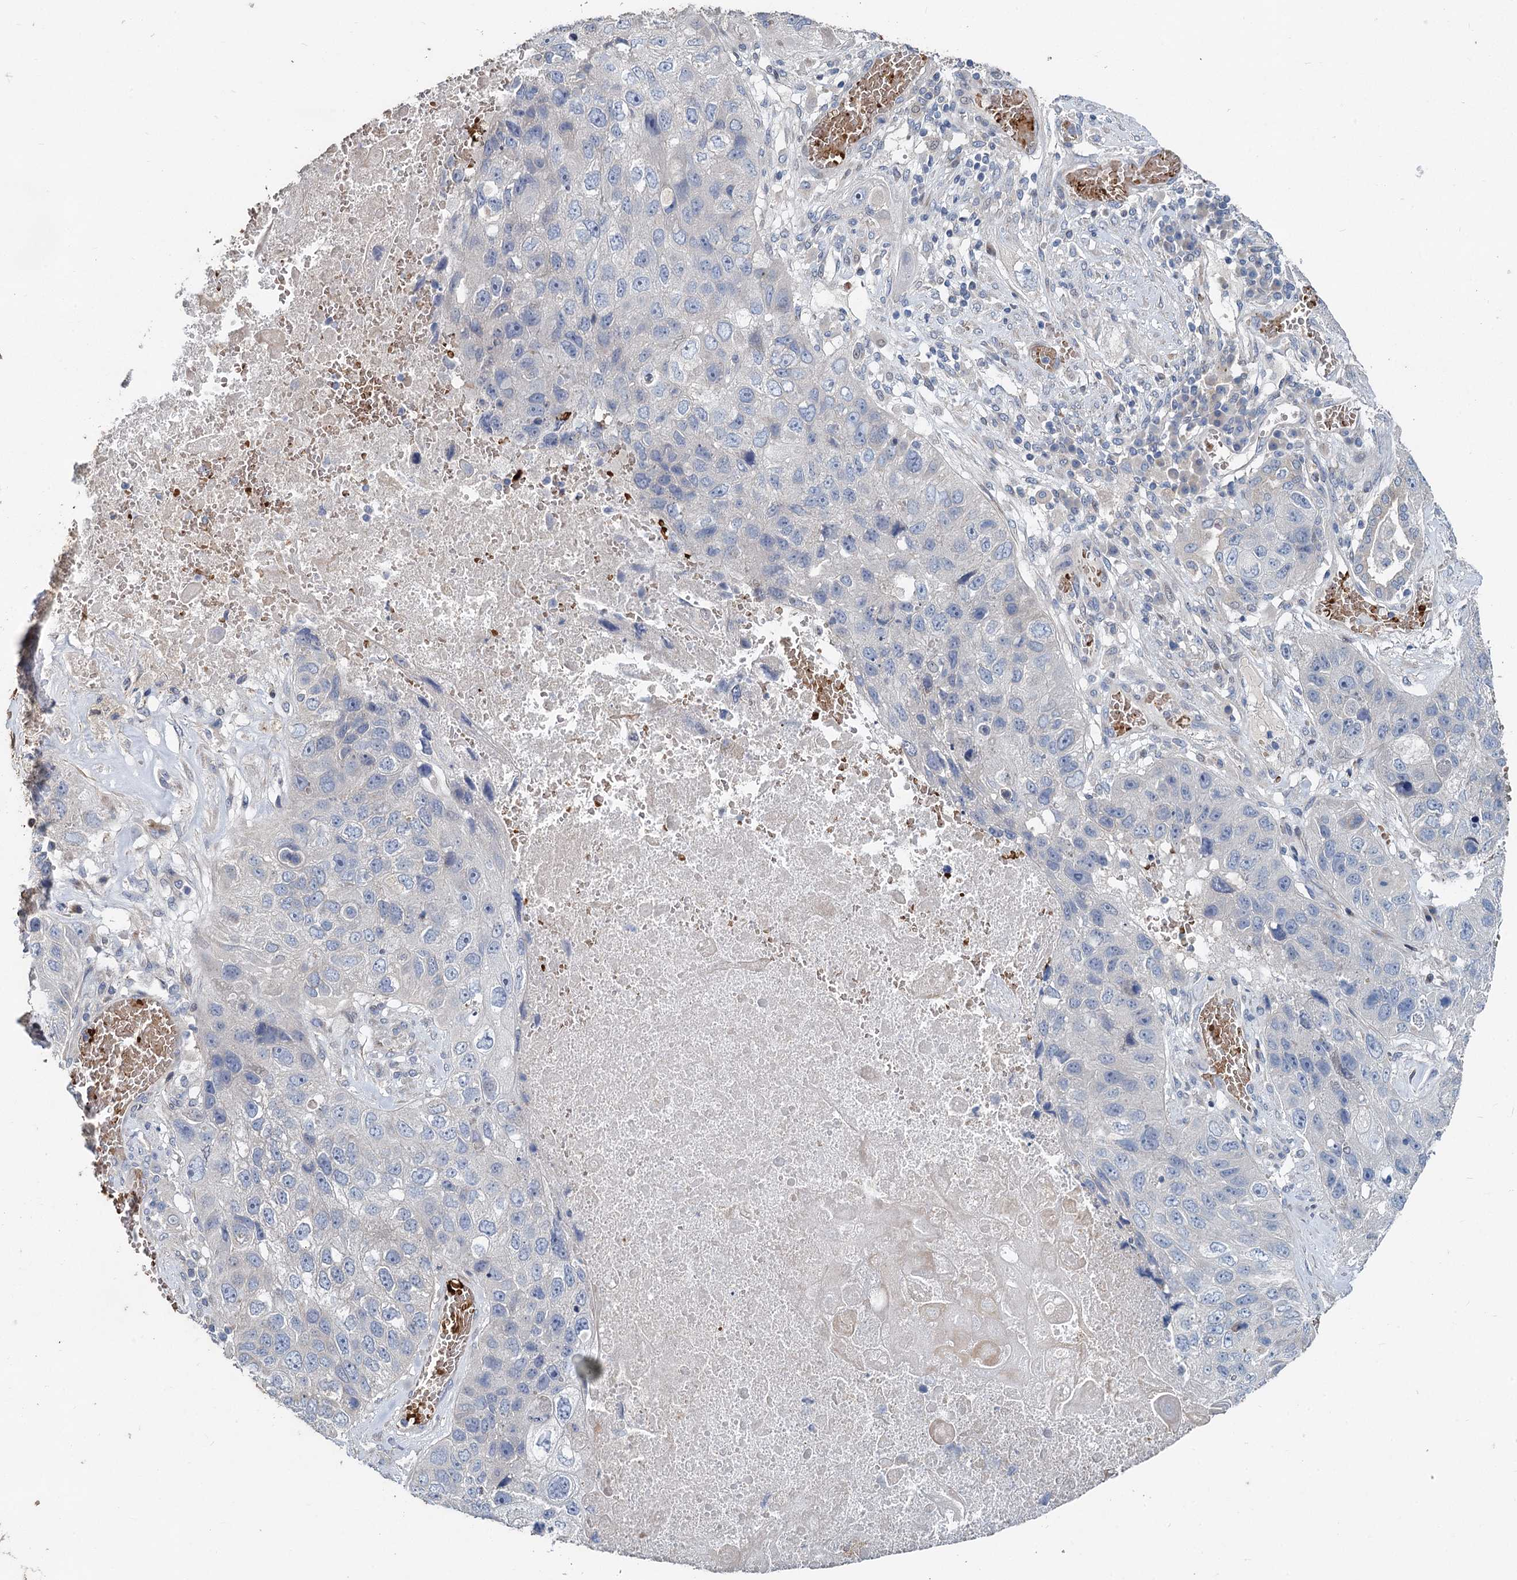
{"staining": {"intensity": "negative", "quantity": "none", "location": "none"}, "tissue": "lung cancer", "cell_type": "Tumor cells", "image_type": "cancer", "snomed": [{"axis": "morphology", "description": "Squamous cell carcinoma, NOS"}, {"axis": "topography", "description": "Lung"}], "caption": "Protein analysis of lung squamous cell carcinoma displays no significant expression in tumor cells.", "gene": "TCTN2", "patient": {"sex": "male", "age": 61}}